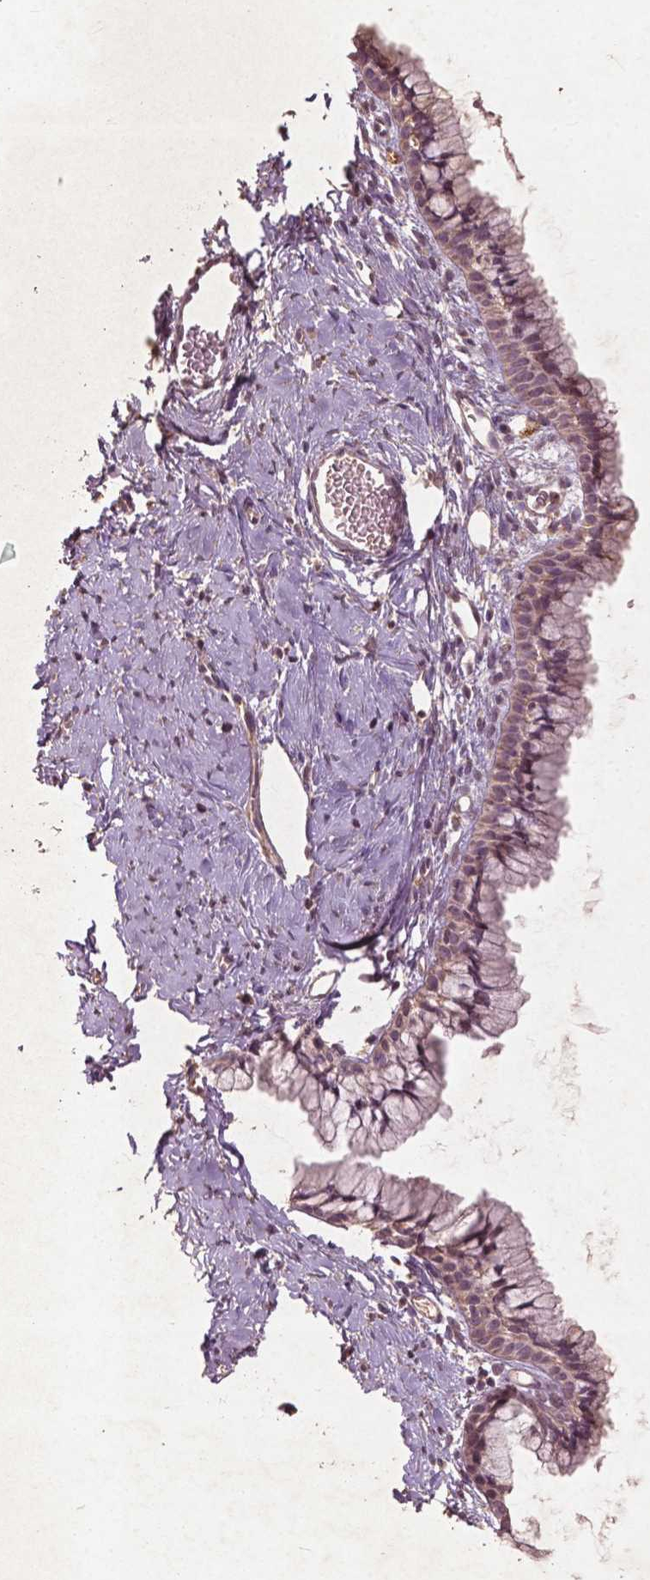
{"staining": {"intensity": "weak", "quantity": ">75%", "location": "cytoplasmic/membranous"}, "tissue": "cervix", "cell_type": "Glandular cells", "image_type": "normal", "snomed": [{"axis": "morphology", "description": "Normal tissue, NOS"}, {"axis": "topography", "description": "Cervix"}], "caption": "Cervix stained for a protein exhibits weak cytoplasmic/membranous positivity in glandular cells. Immunohistochemistry stains the protein in brown and the nuclei are stained blue.", "gene": "ST6GALNAC5", "patient": {"sex": "female", "age": 40}}